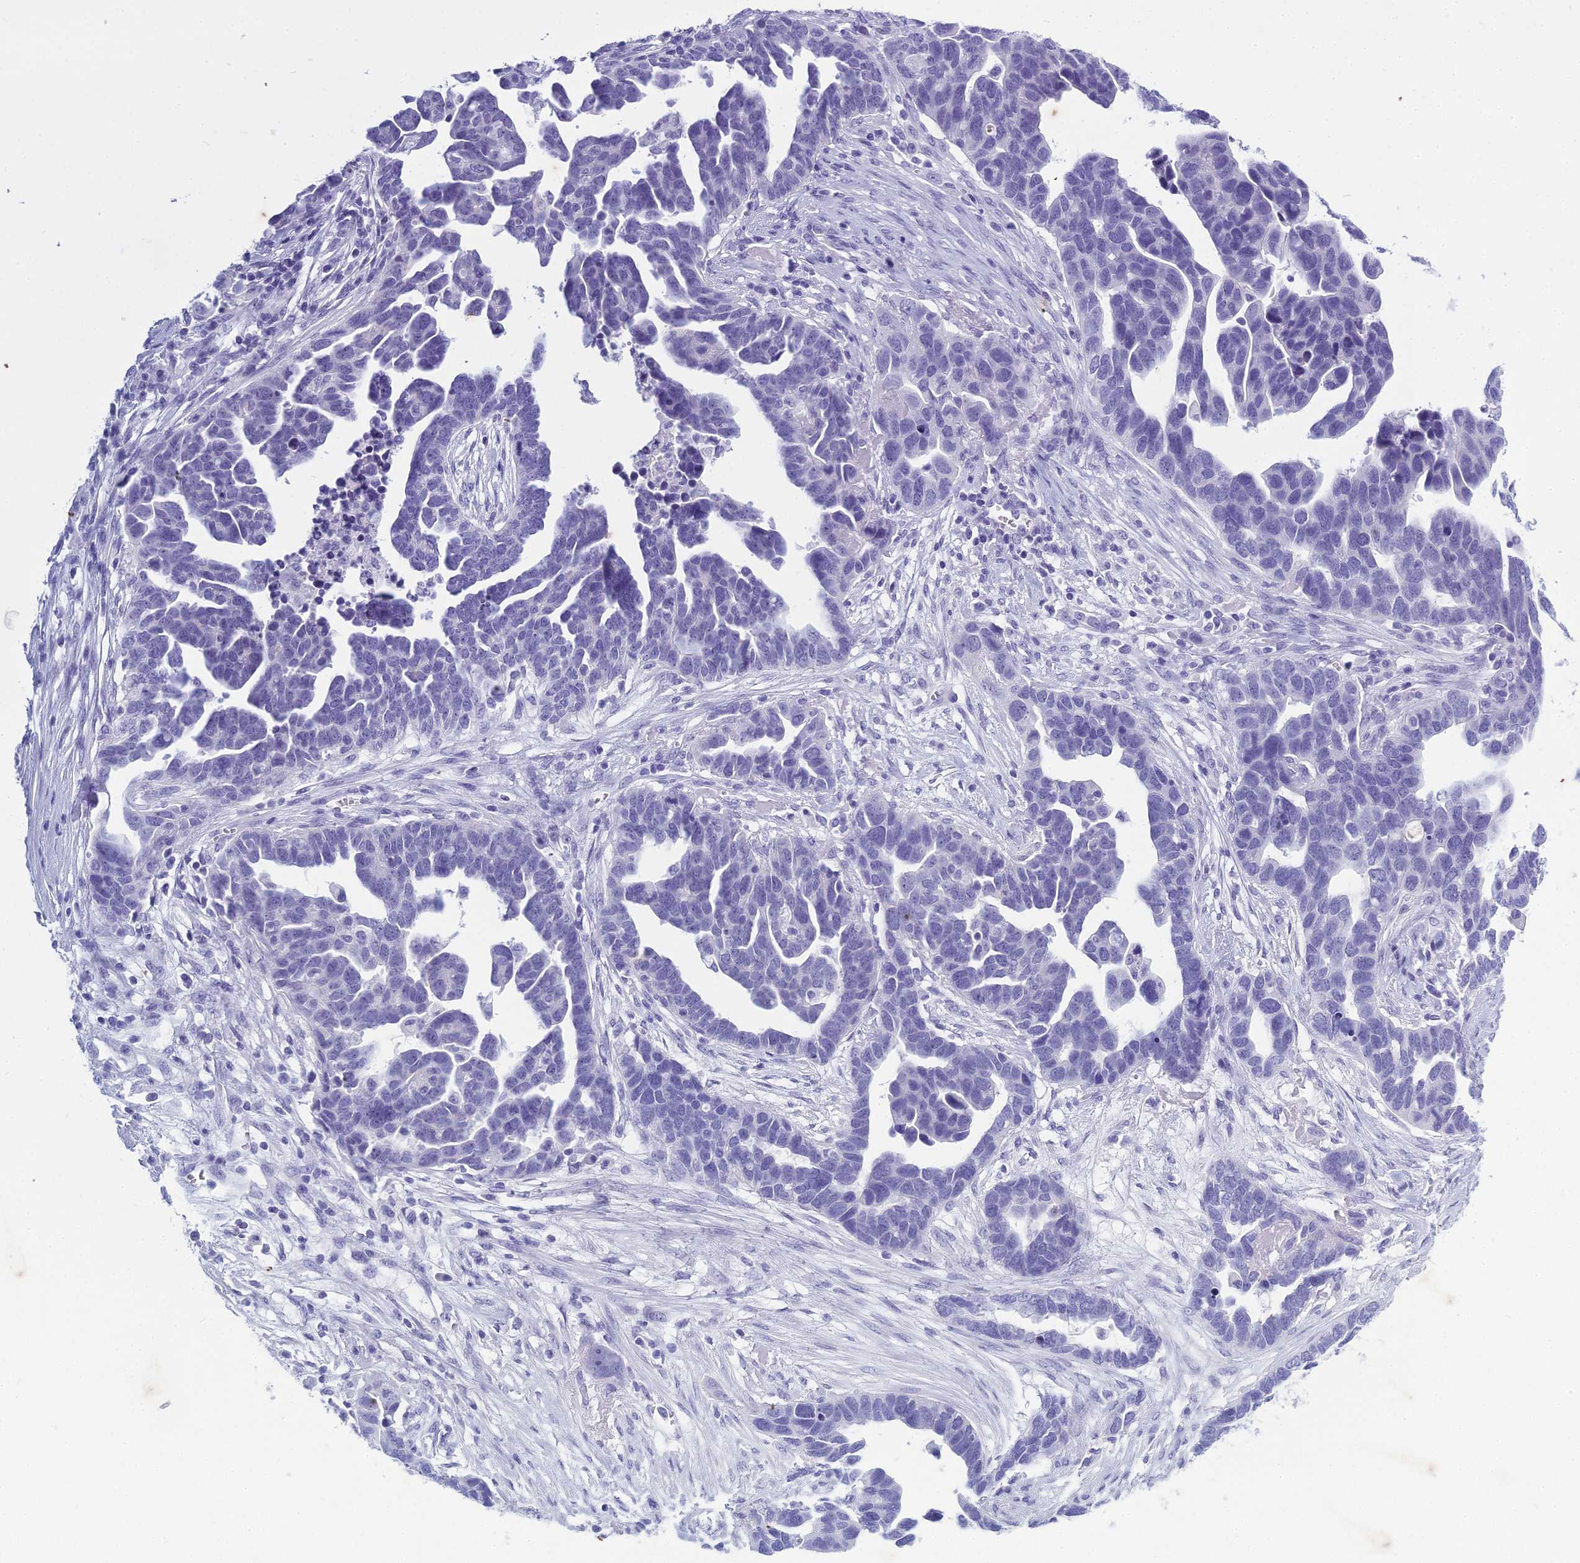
{"staining": {"intensity": "negative", "quantity": "none", "location": "none"}, "tissue": "ovarian cancer", "cell_type": "Tumor cells", "image_type": "cancer", "snomed": [{"axis": "morphology", "description": "Cystadenocarcinoma, serous, NOS"}, {"axis": "topography", "description": "Ovary"}], "caption": "Immunohistochemical staining of human ovarian cancer reveals no significant staining in tumor cells.", "gene": "HMGB4", "patient": {"sex": "female", "age": 54}}